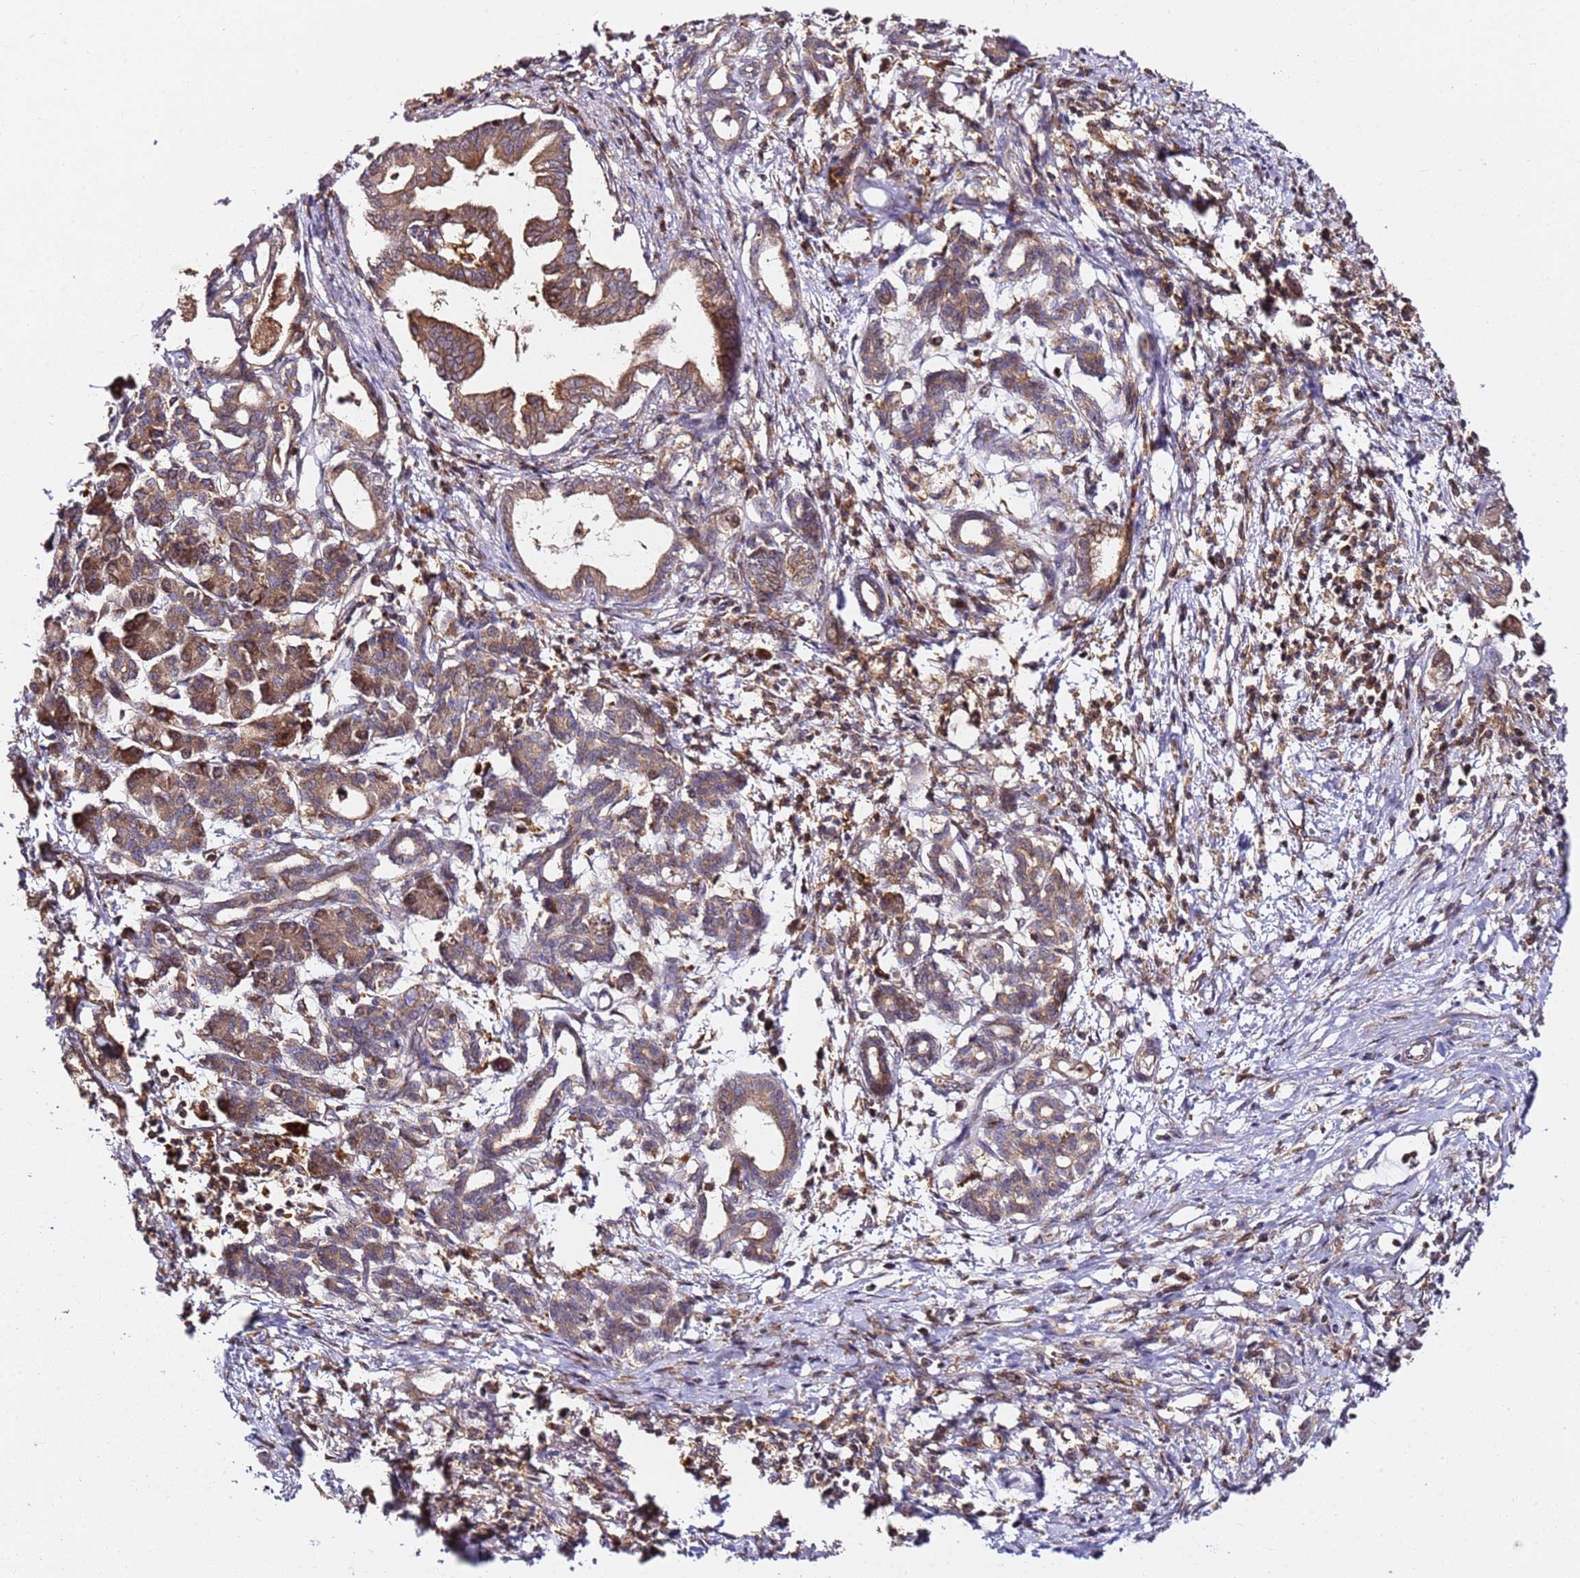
{"staining": {"intensity": "moderate", "quantity": ">75%", "location": "cytoplasmic/membranous"}, "tissue": "pancreatic cancer", "cell_type": "Tumor cells", "image_type": "cancer", "snomed": [{"axis": "morphology", "description": "Adenocarcinoma, NOS"}, {"axis": "topography", "description": "Pancreas"}], "caption": "A micrograph showing moderate cytoplasmic/membranous positivity in approximately >75% of tumor cells in pancreatic cancer, as visualized by brown immunohistochemical staining.", "gene": "PRMT7", "patient": {"sex": "female", "age": 55}}